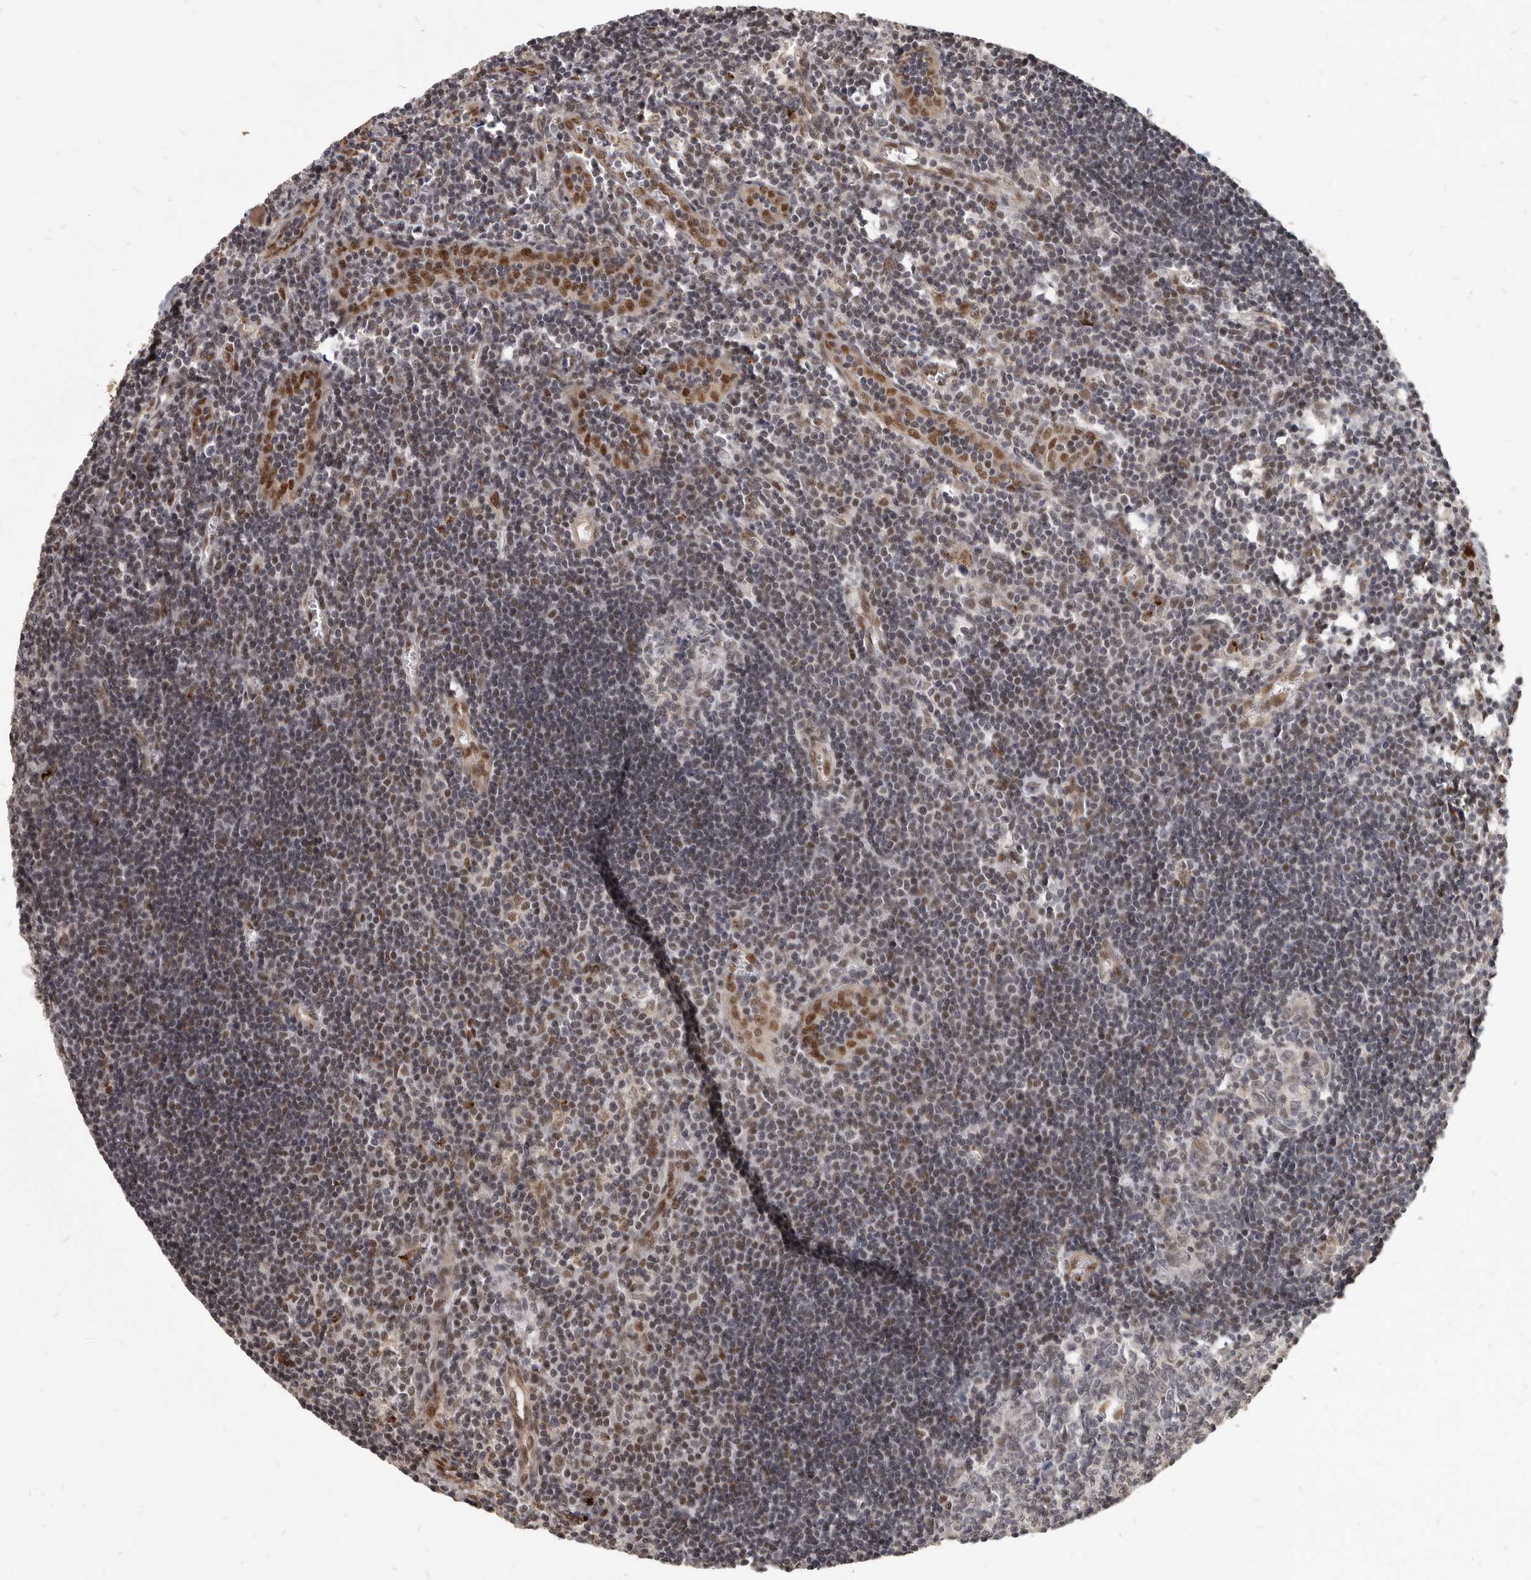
{"staining": {"intensity": "weak", "quantity": "25%-75%", "location": "nuclear"}, "tissue": "lymph node", "cell_type": "Germinal center cells", "image_type": "normal", "snomed": [{"axis": "morphology", "description": "Normal tissue, NOS"}, {"axis": "morphology", "description": "Malignant melanoma, Metastatic site"}, {"axis": "topography", "description": "Lymph node"}], "caption": "IHC image of unremarkable lymph node: lymph node stained using immunohistochemistry shows low levels of weak protein expression localized specifically in the nuclear of germinal center cells, appearing as a nuclear brown color.", "gene": "ATF5", "patient": {"sex": "male", "age": 41}}